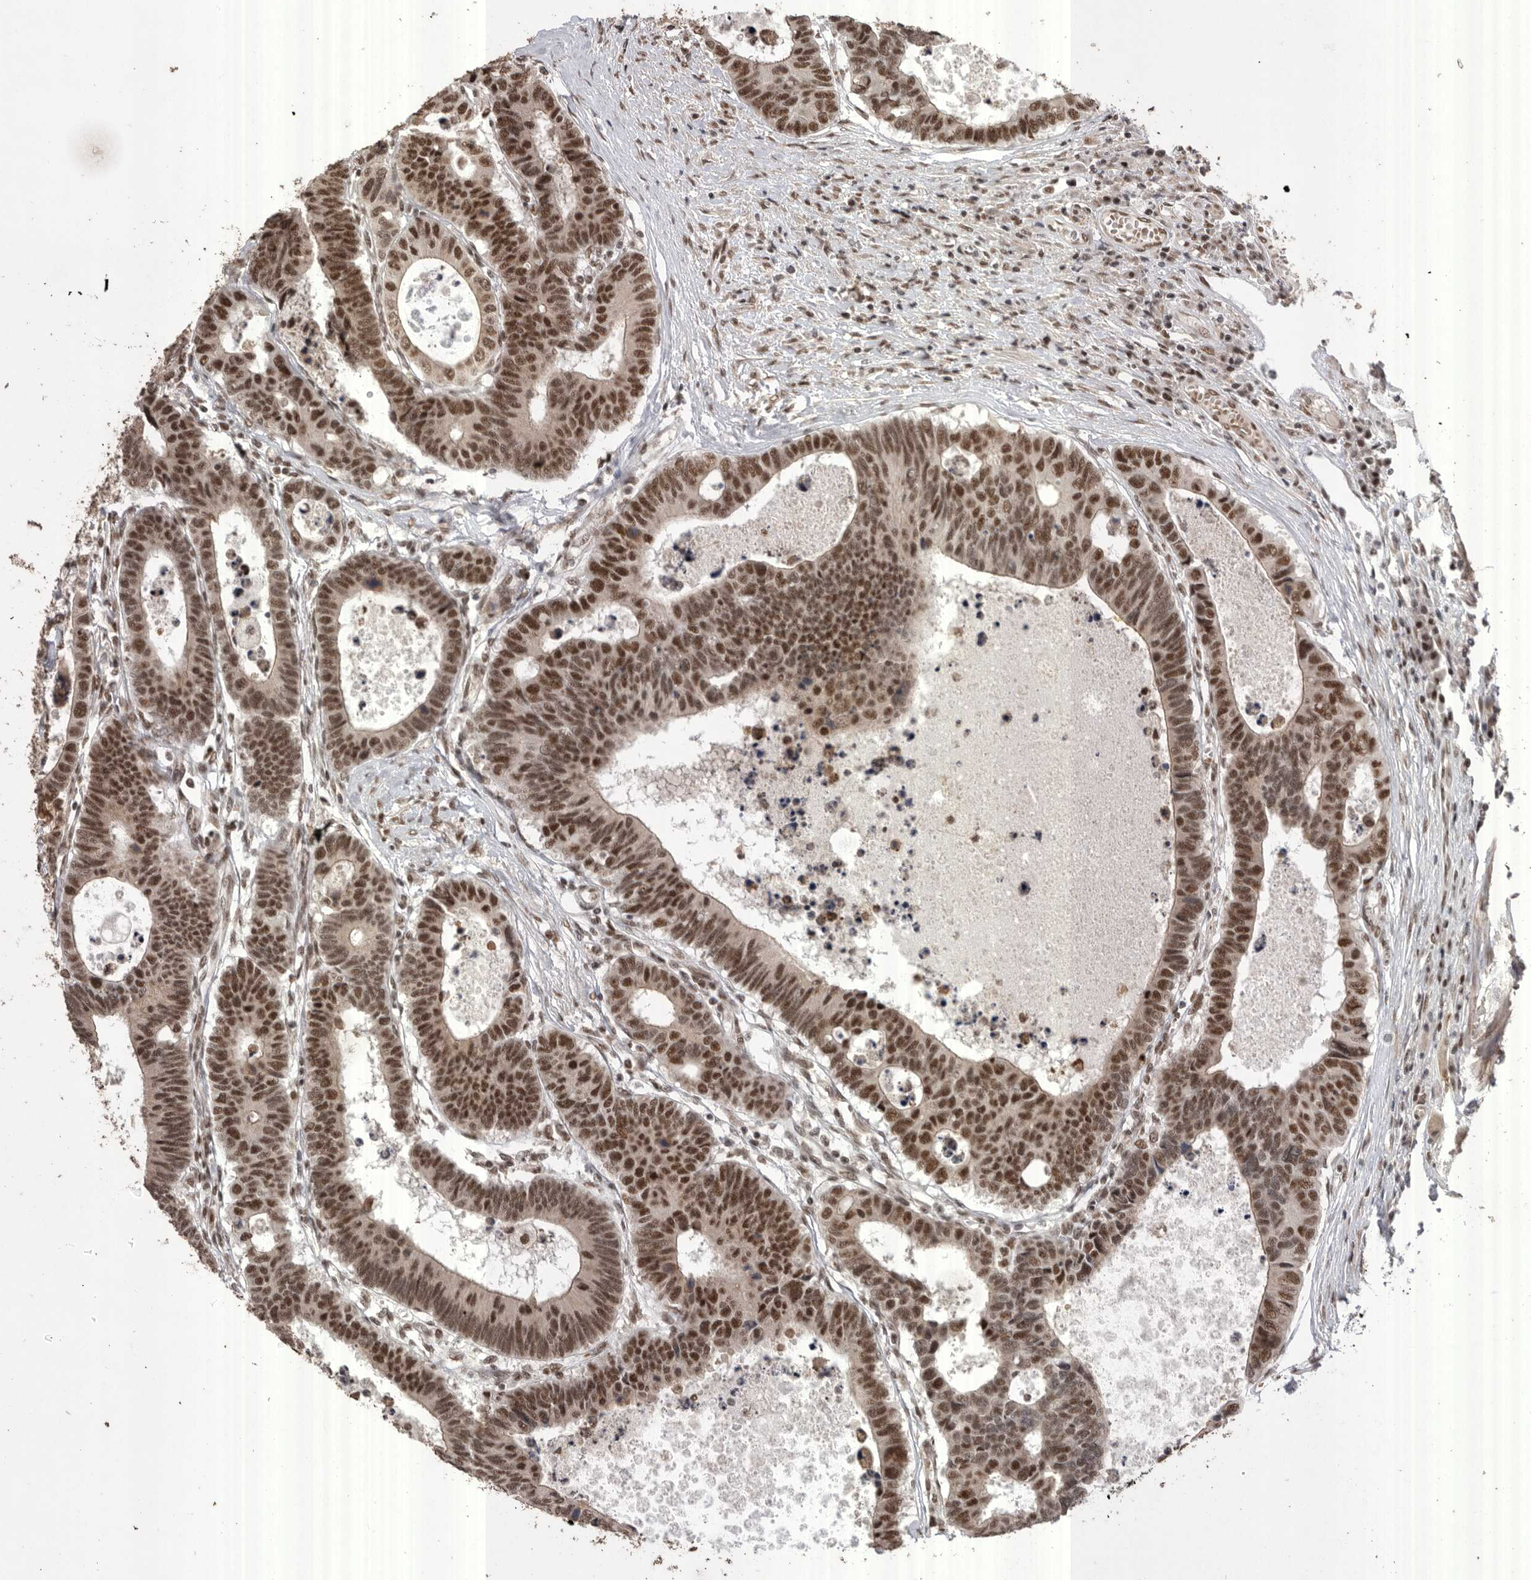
{"staining": {"intensity": "strong", "quantity": ">75%", "location": "cytoplasmic/membranous,nuclear"}, "tissue": "colorectal cancer", "cell_type": "Tumor cells", "image_type": "cancer", "snomed": [{"axis": "morphology", "description": "Adenocarcinoma, NOS"}, {"axis": "topography", "description": "Rectum"}], "caption": "A brown stain shows strong cytoplasmic/membranous and nuclear expression of a protein in human colorectal cancer tumor cells. (IHC, brightfield microscopy, high magnification).", "gene": "PPP1R10", "patient": {"sex": "male", "age": 84}}